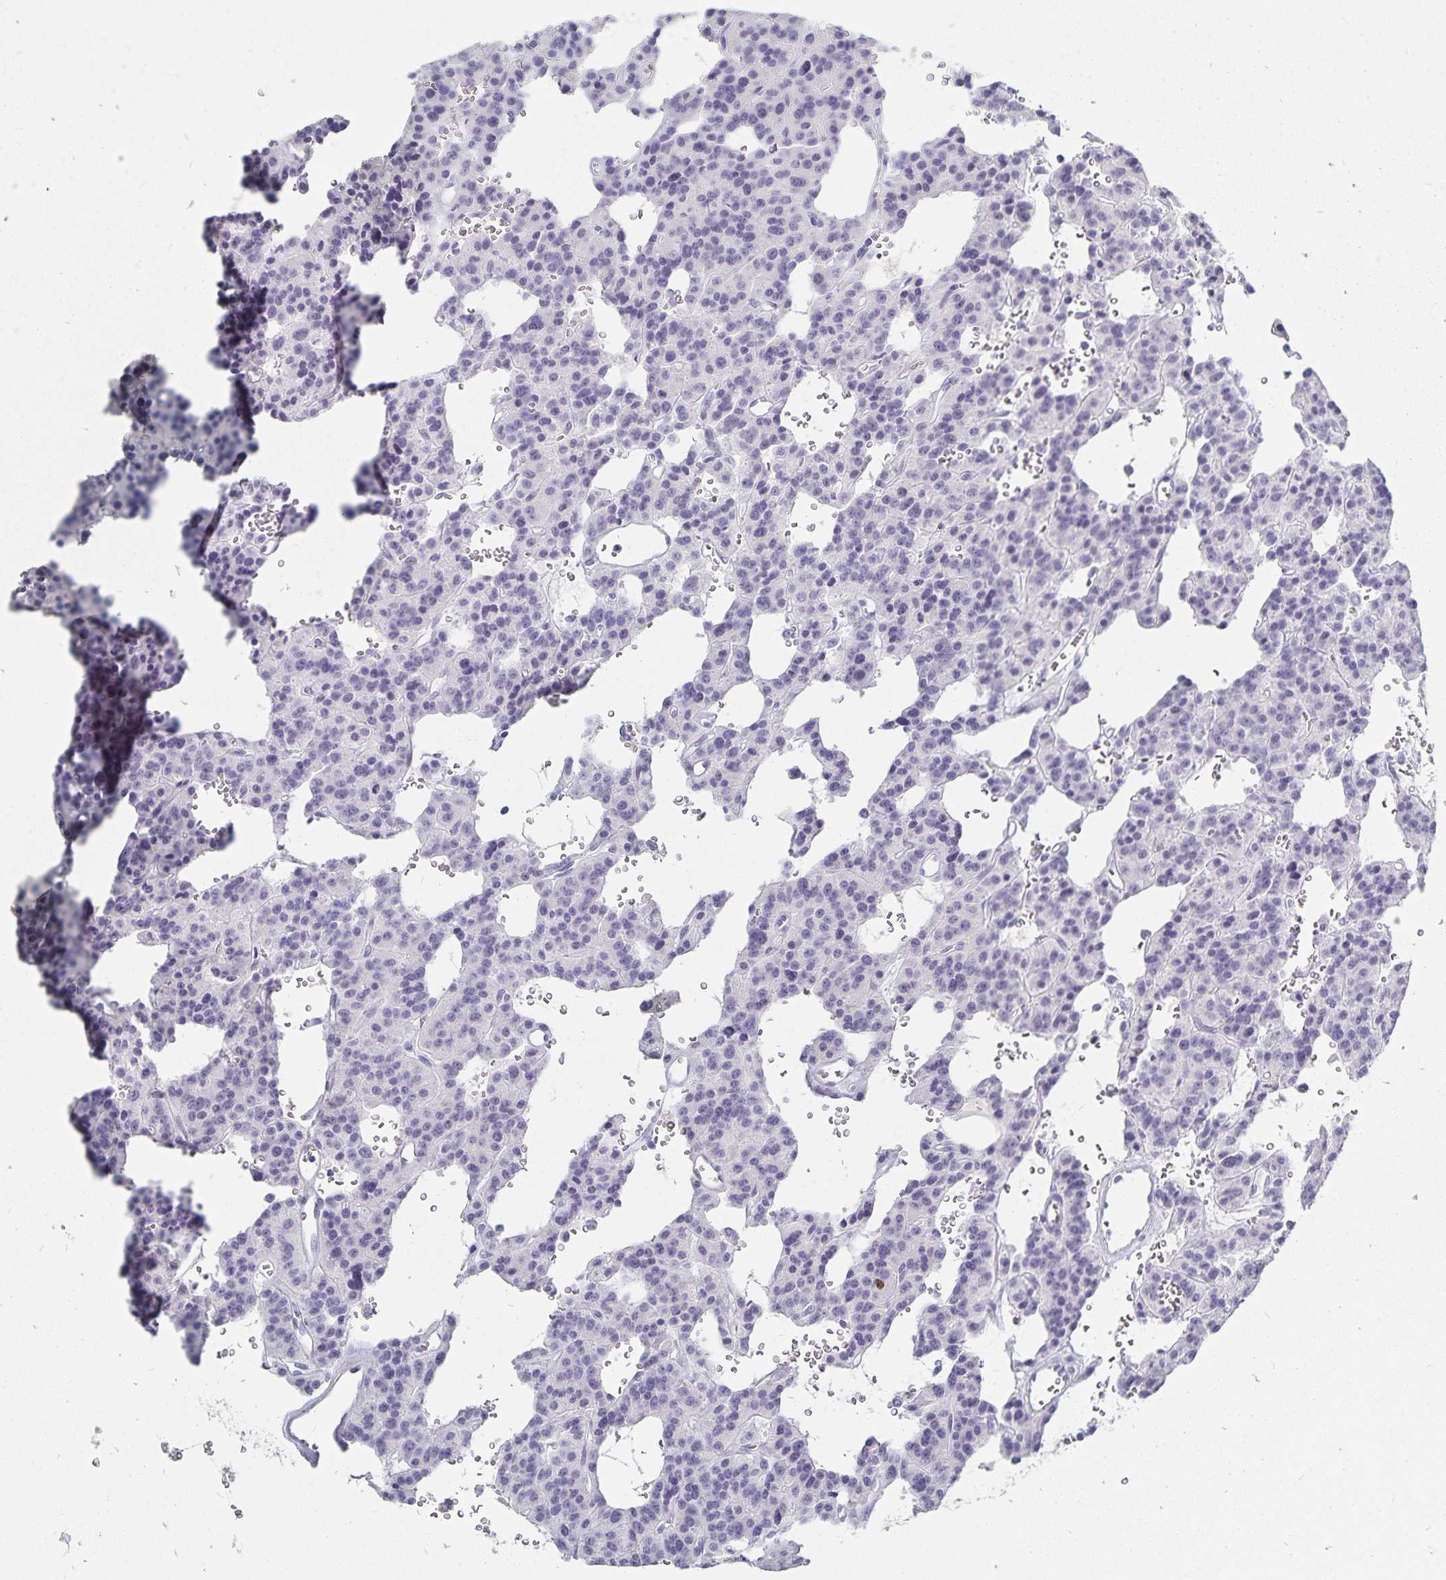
{"staining": {"intensity": "negative", "quantity": "none", "location": "none"}, "tissue": "carcinoid", "cell_type": "Tumor cells", "image_type": "cancer", "snomed": [{"axis": "morphology", "description": "Carcinoid, malignant, NOS"}, {"axis": "topography", "description": "Lung"}], "caption": "The immunohistochemistry histopathology image has no significant expression in tumor cells of carcinoid tissue. The staining was performed using DAB (3,3'-diaminobenzidine) to visualize the protein expression in brown, while the nuclei were stained in blue with hematoxylin (Magnification: 20x).", "gene": "HMGB3", "patient": {"sex": "female", "age": 71}}